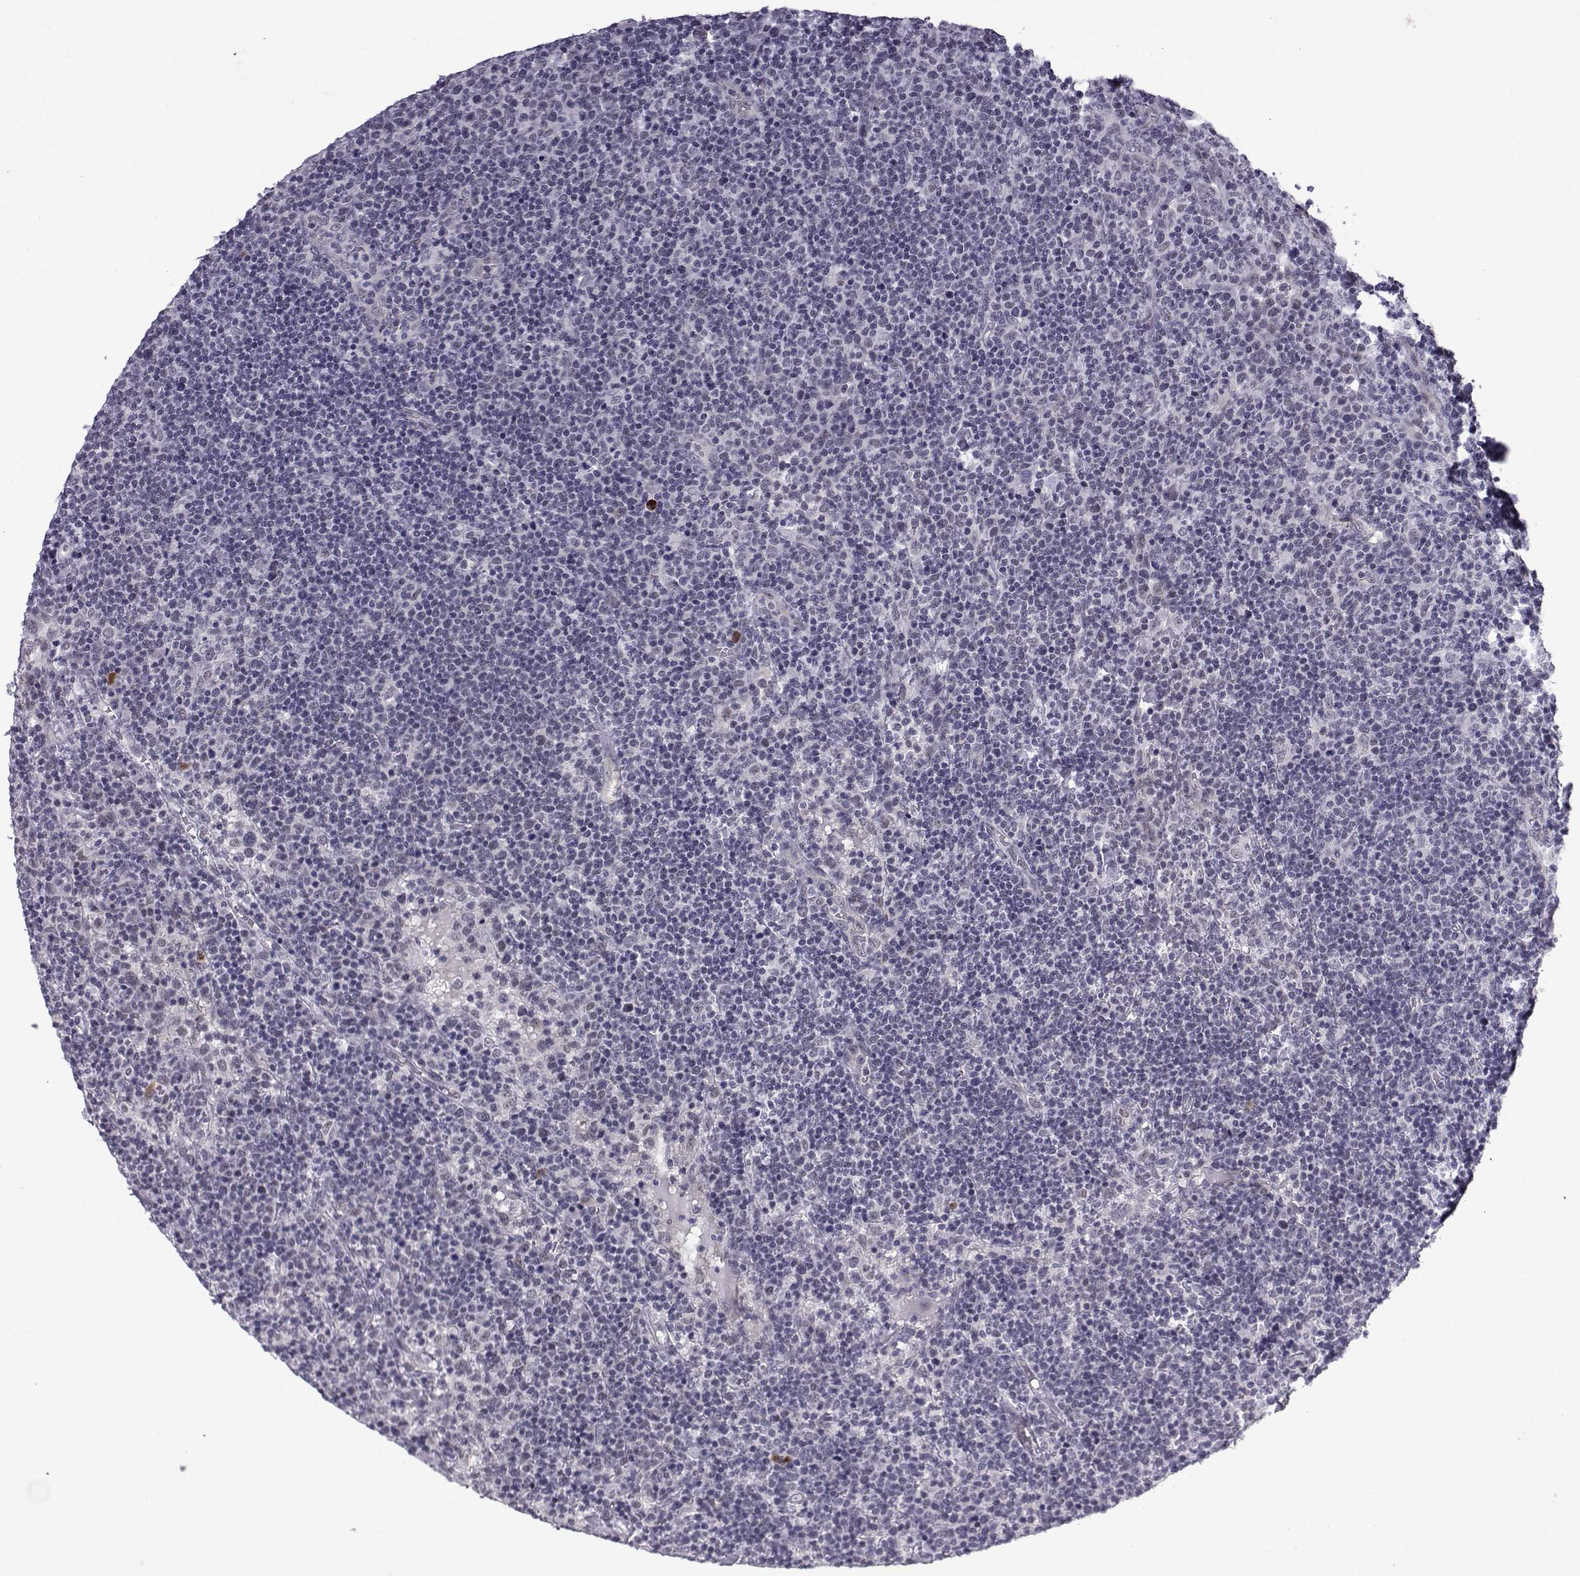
{"staining": {"intensity": "negative", "quantity": "none", "location": "none"}, "tissue": "lymphoma", "cell_type": "Tumor cells", "image_type": "cancer", "snomed": [{"axis": "morphology", "description": "Malignant lymphoma, non-Hodgkin's type, High grade"}, {"axis": "topography", "description": "Lymph node"}], "caption": "The immunohistochemistry (IHC) micrograph has no significant expression in tumor cells of high-grade malignant lymphoma, non-Hodgkin's type tissue.", "gene": "RBM24", "patient": {"sex": "male", "age": 61}}